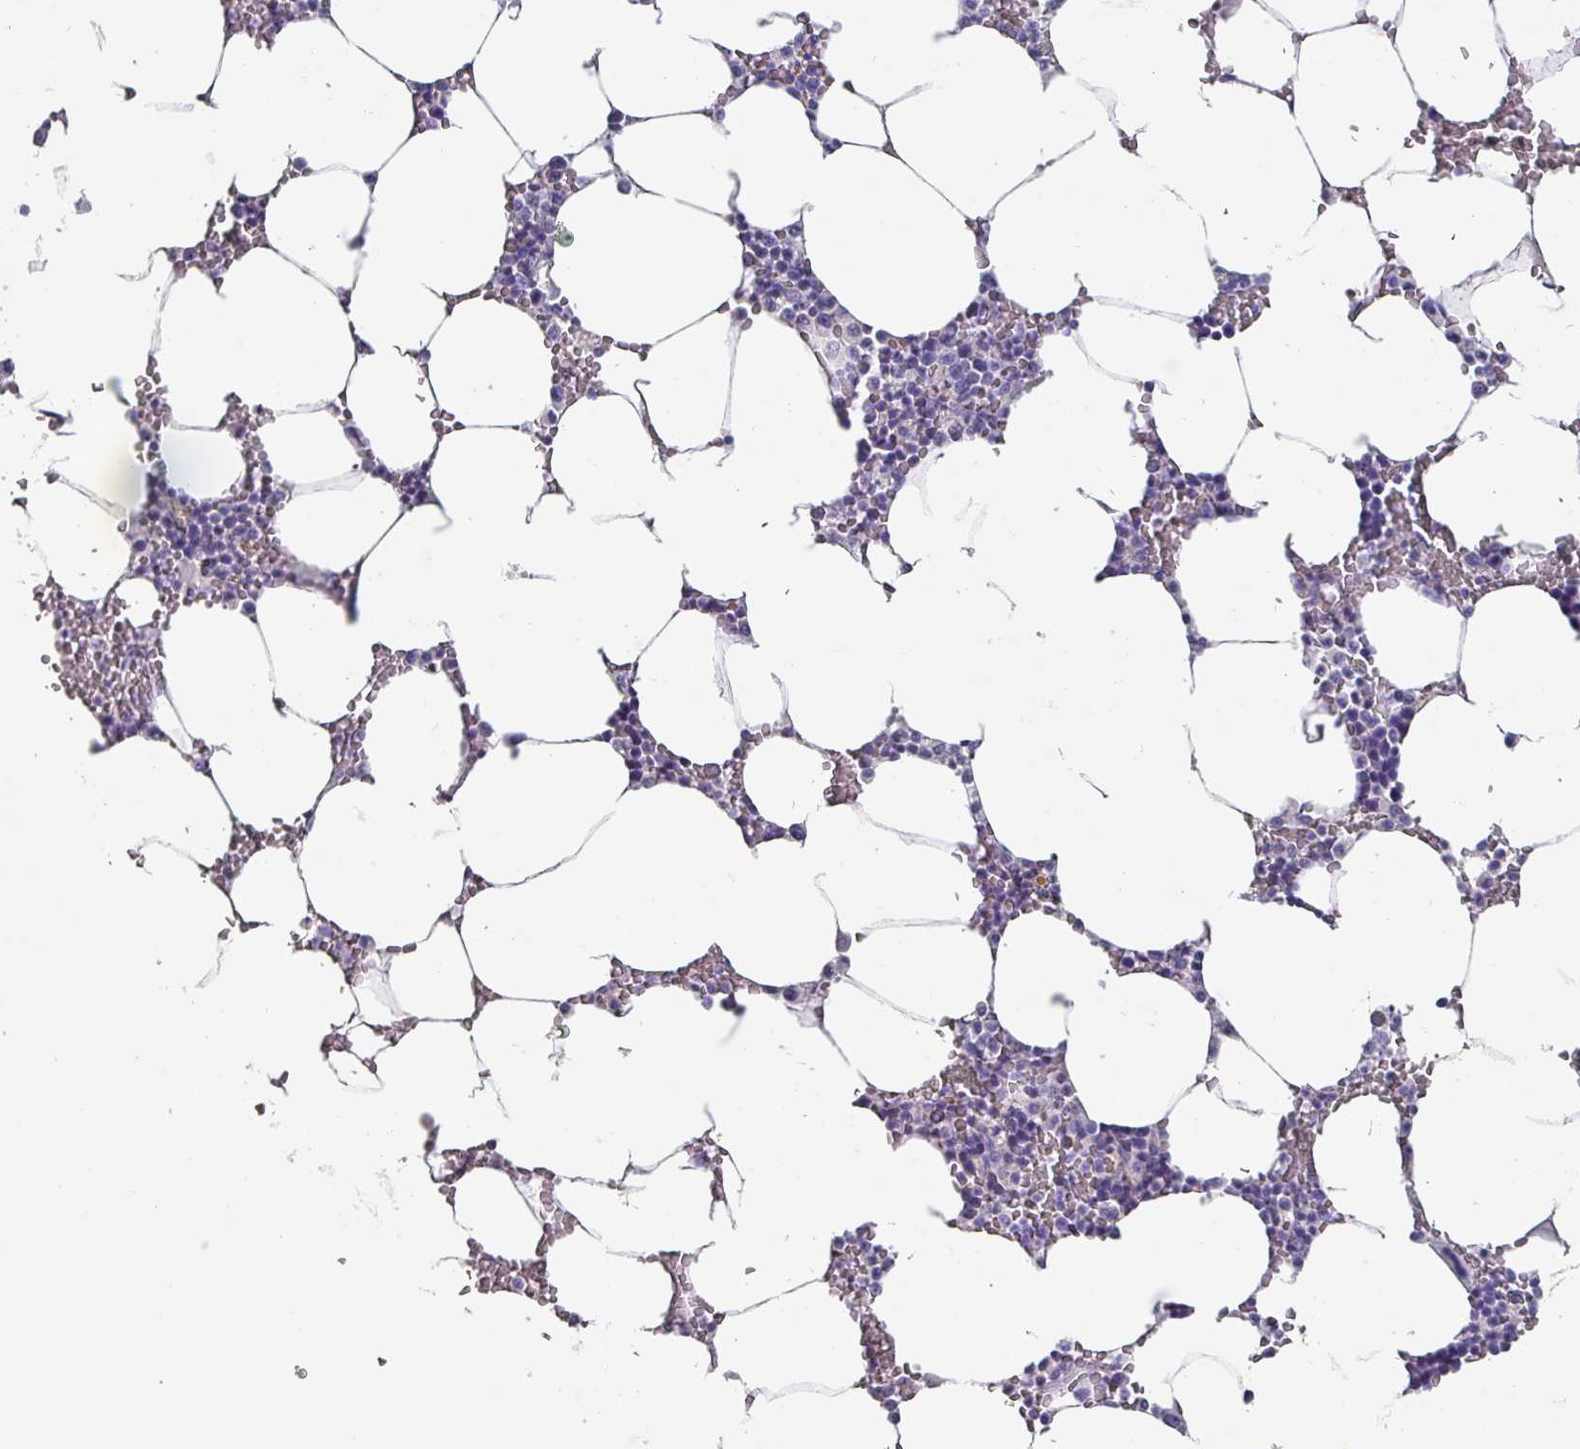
{"staining": {"intensity": "negative", "quantity": "none", "location": "none"}, "tissue": "bone marrow", "cell_type": "Hematopoietic cells", "image_type": "normal", "snomed": [{"axis": "morphology", "description": "Normal tissue, NOS"}, {"axis": "topography", "description": "Bone marrow"}], "caption": "Immunohistochemistry image of normal bone marrow stained for a protein (brown), which reveals no positivity in hematopoietic cells. Nuclei are stained in blue.", "gene": "INS", "patient": {"sex": "male", "age": 70}}